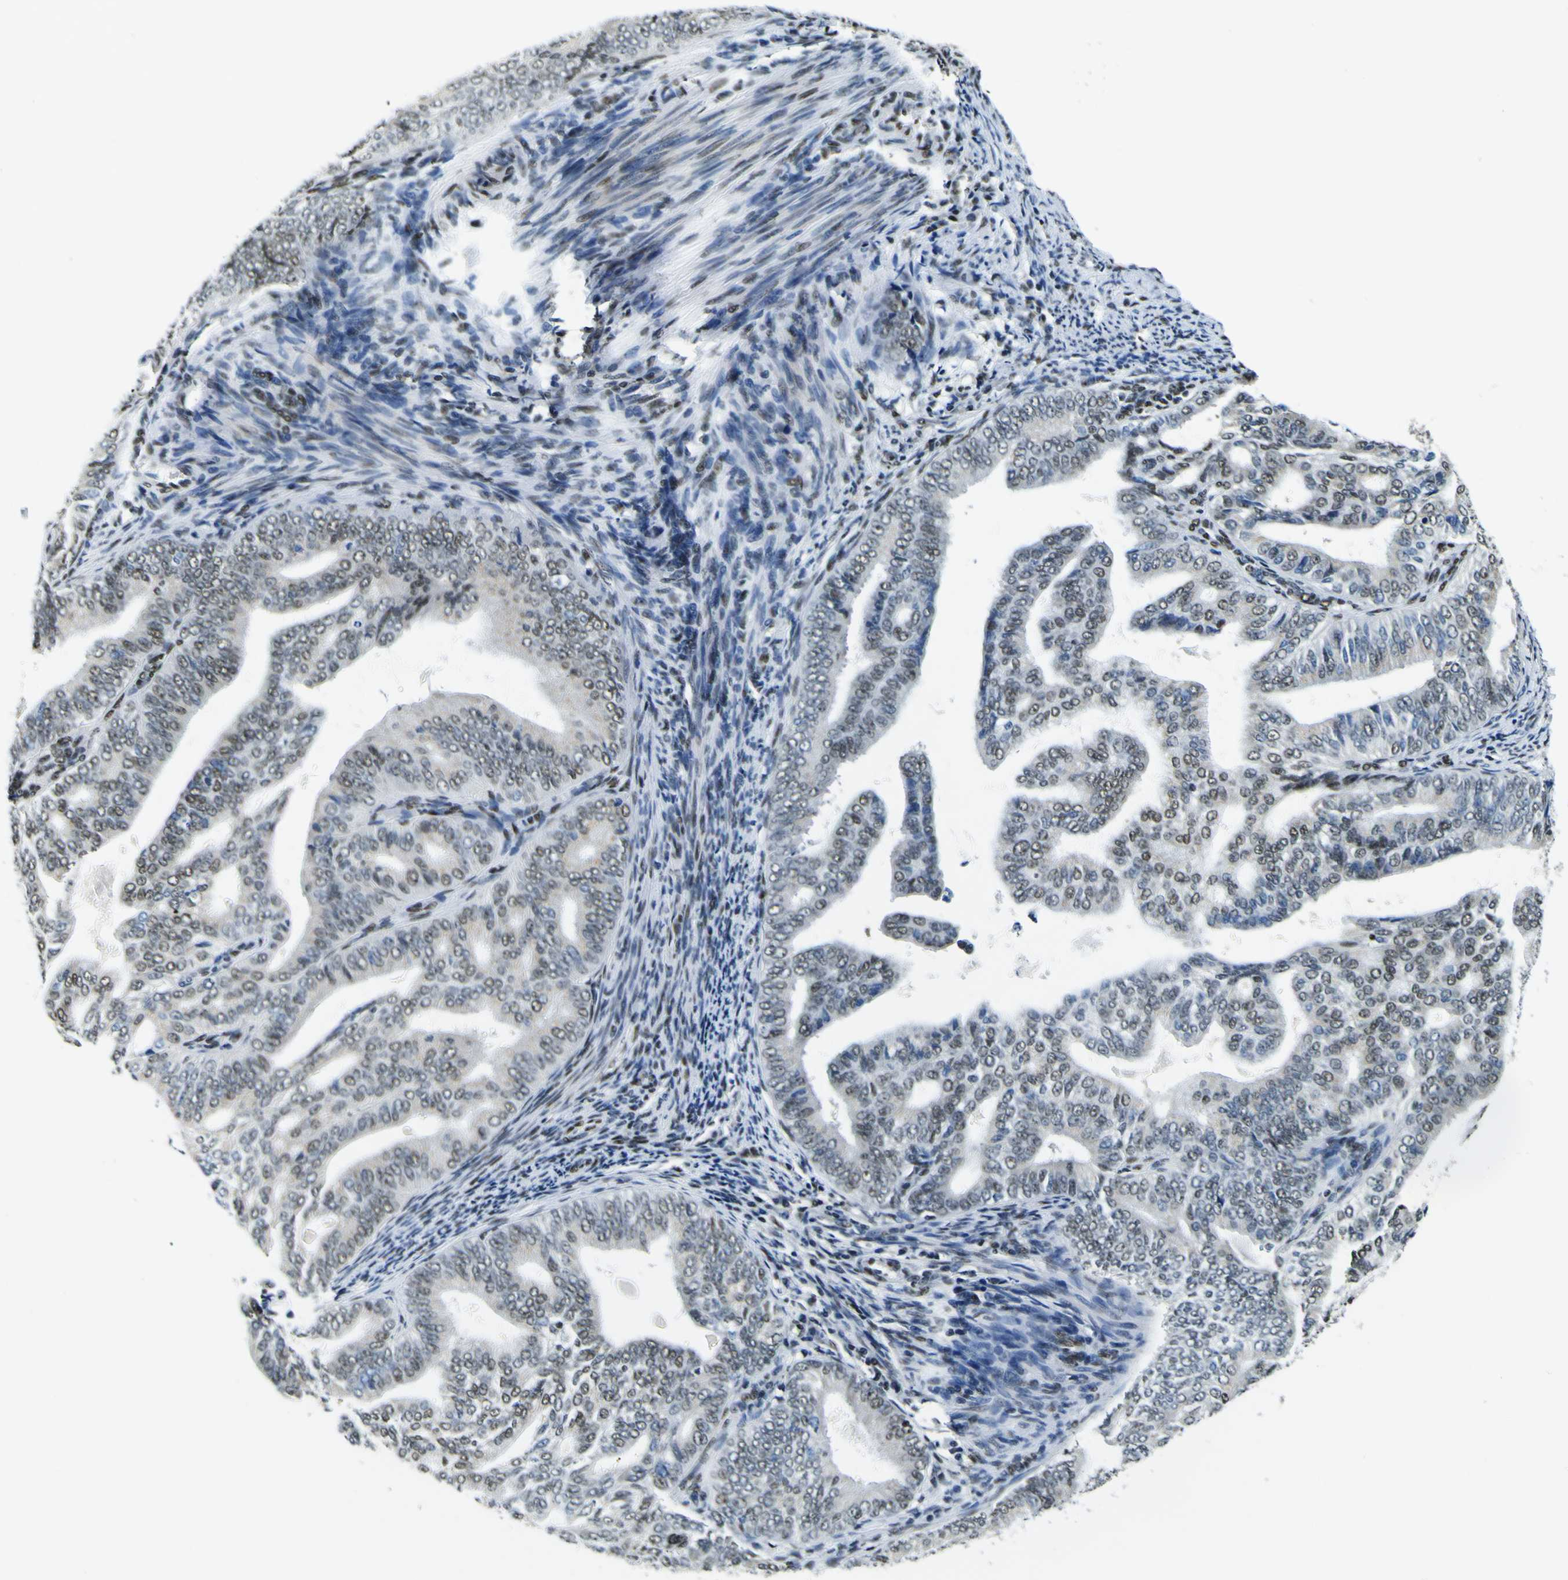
{"staining": {"intensity": "moderate", "quantity": ">75%", "location": "nuclear"}, "tissue": "endometrial cancer", "cell_type": "Tumor cells", "image_type": "cancer", "snomed": [{"axis": "morphology", "description": "Adenocarcinoma, NOS"}, {"axis": "topography", "description": "Endometrium"}], "caption": "Immunohistochemistry histopathology image of endometrial cancer stained for a protein (brown), which exhibits medium levels of moderate nuclear positivity in approximately >75% of tumor cells.", "gene": "SP1", "patient": {"sex": "female", "age": 58}}